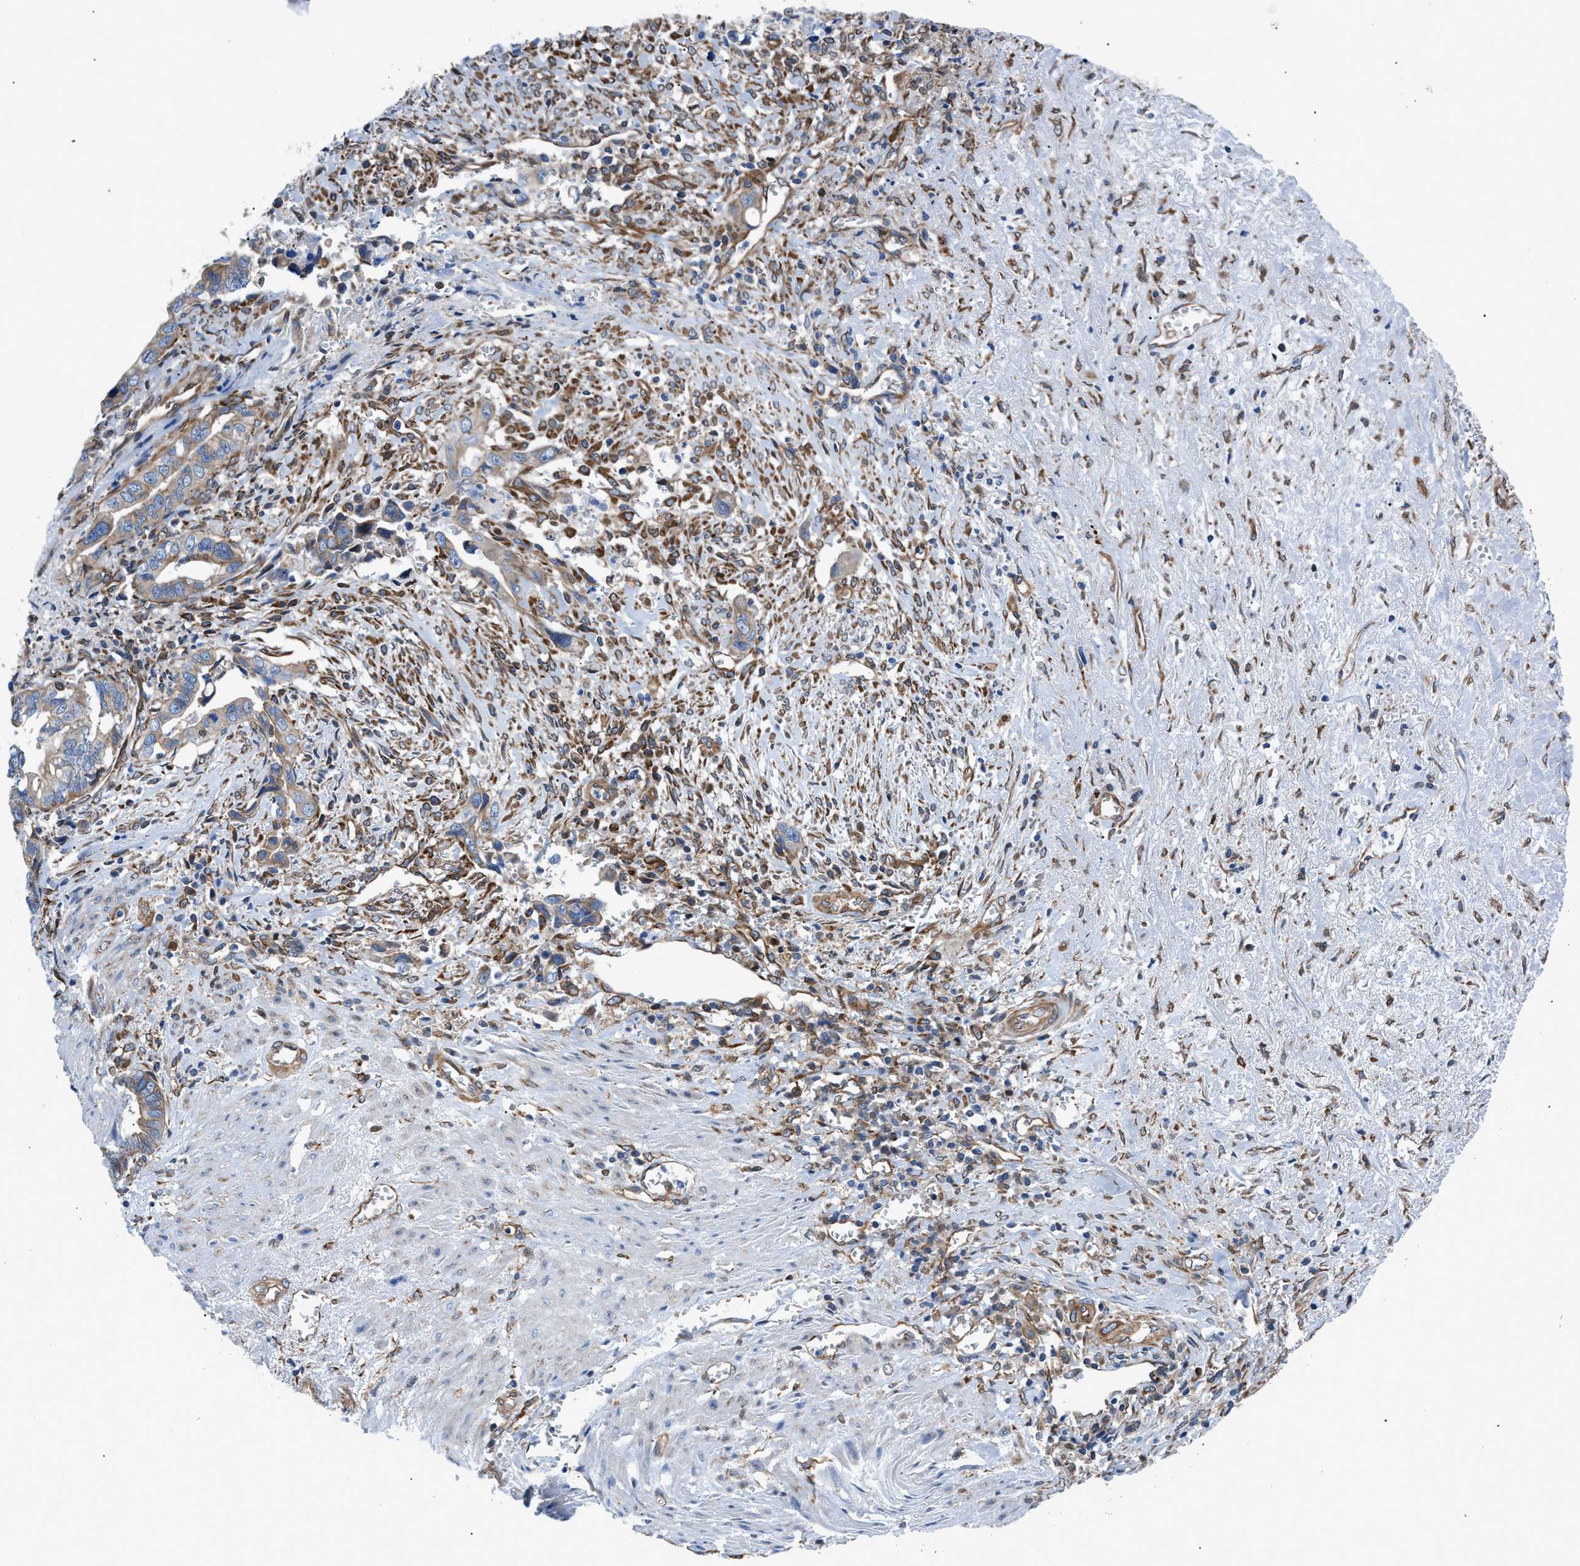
{"staining": {"intensity": "weak", "quantity": ">75%", "location": "cytoplasmic/membranous"}, "tissue": "liver cancer", "cell_type": "Tumor cells", "image_type": "cancer", "snomed": [{"axis": "morphology", "description": "Cholangiocarcinoma"}, {"axis": "topography", "description": "Liver"}], "caption": "A low amount of weak cytoplasmic/membranous expression is appreciated in approximately >75% of tumor cells in liver cancer (cholangiocarcinoma) tissue. (DAB (3,3'-diaminobenzidine) IHC, brown staining for protein, blue staining for nuclei).", "gene": "DMAC1", "patient": {"sex": "female", "age": 79}}